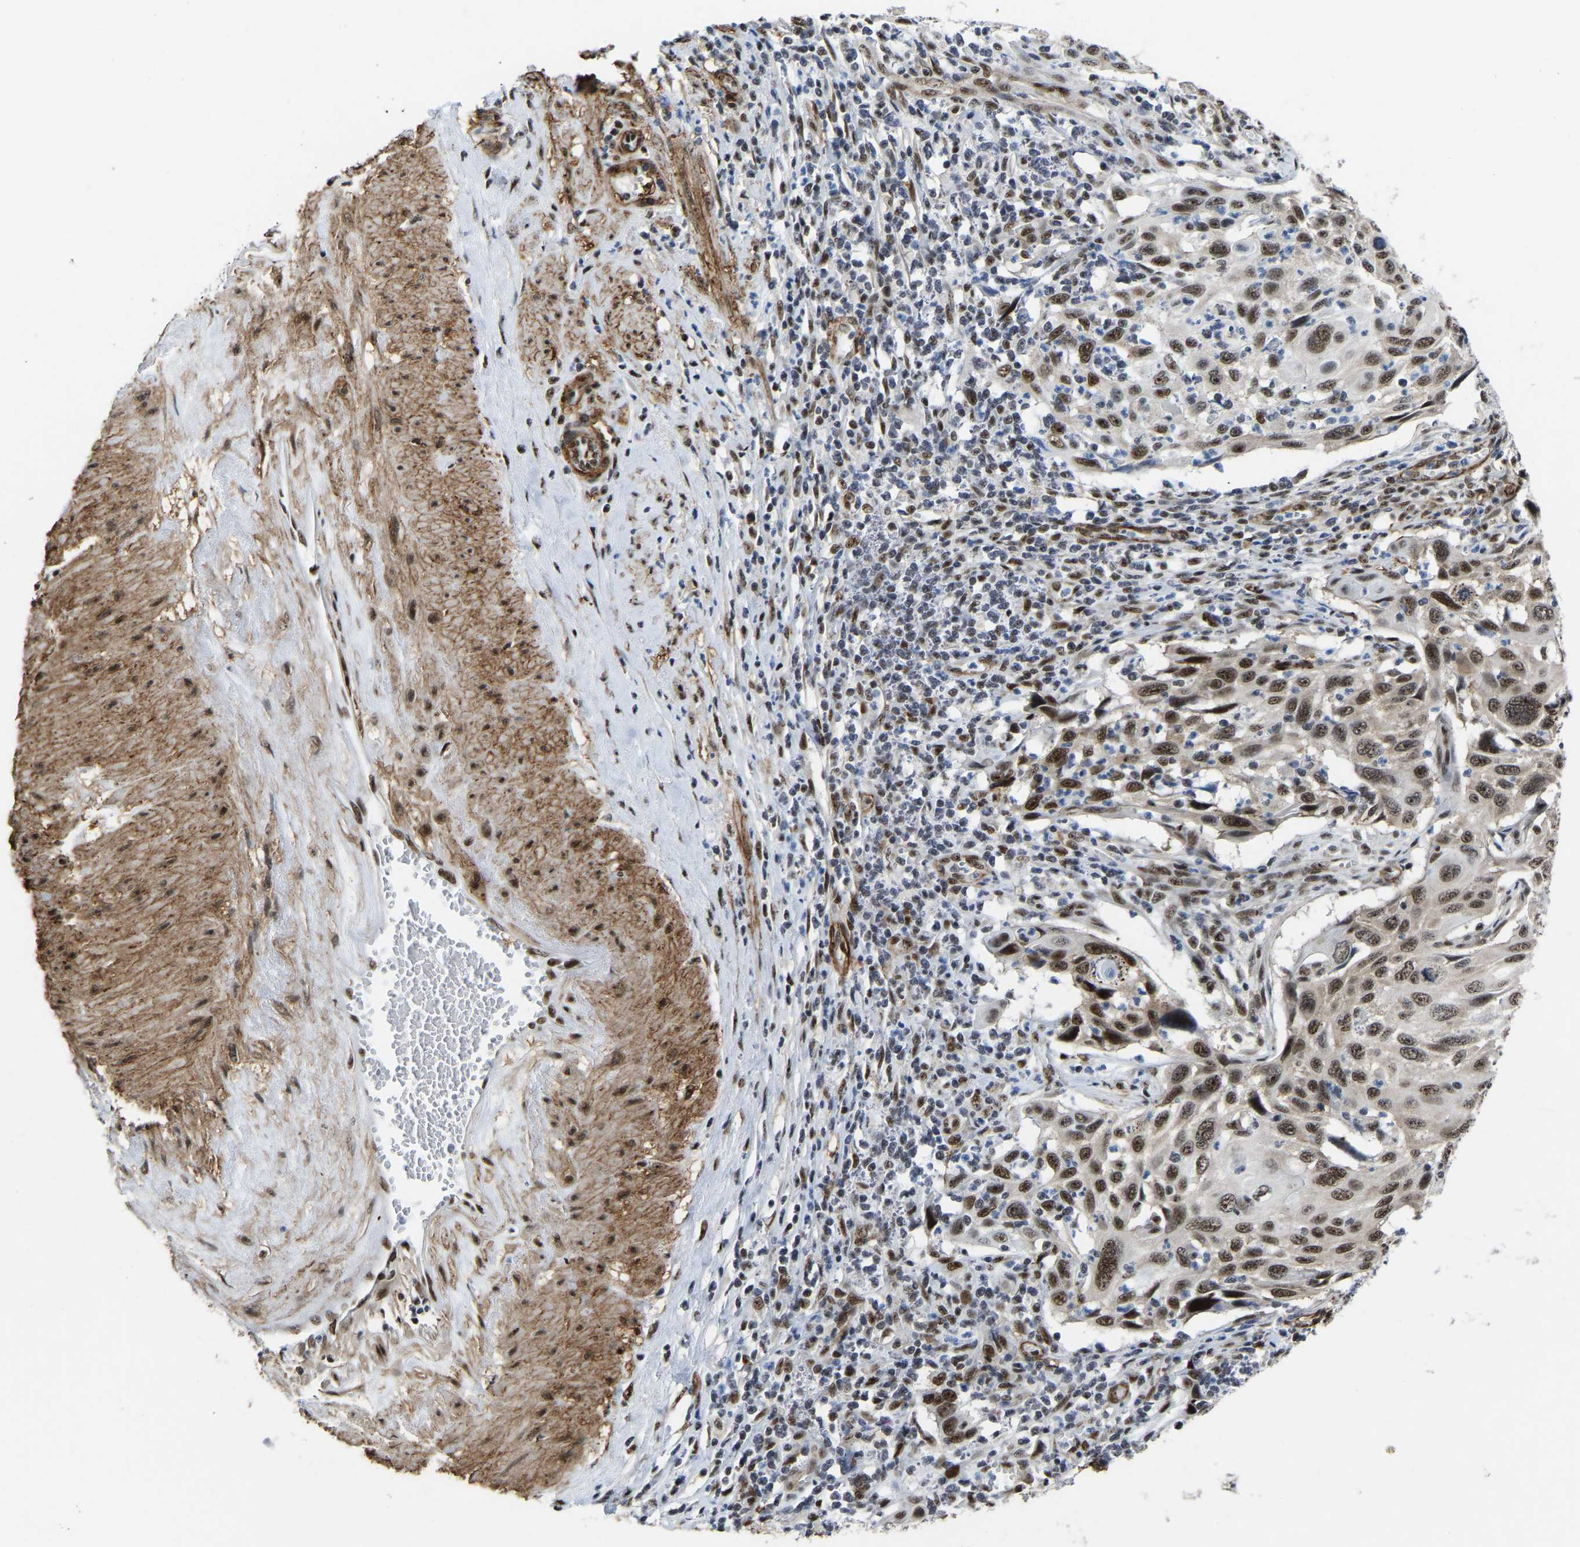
{"staining": {"intensity": "moderate", "quantity": ">75%", "location": "nuclear"}, "tissue": "cervical cancer", "cell_type": "Tumor cells", "image_type": "cancer", "snomed": [{"axis": "morphology", "description": "Squamous cell carcinoma, NOS"}, {"axis": "topography", "description": "Cervix"}], "caption": "Protein analysis of cervical cancer tissue reveals moderate nuclear positivity in about >75% of tumor cells. Immunohistochemistry stains the protein in brown and the nuclei are stained blue.", "gene": "DDX5", "patient": {"sex": "female", "age": 70}}